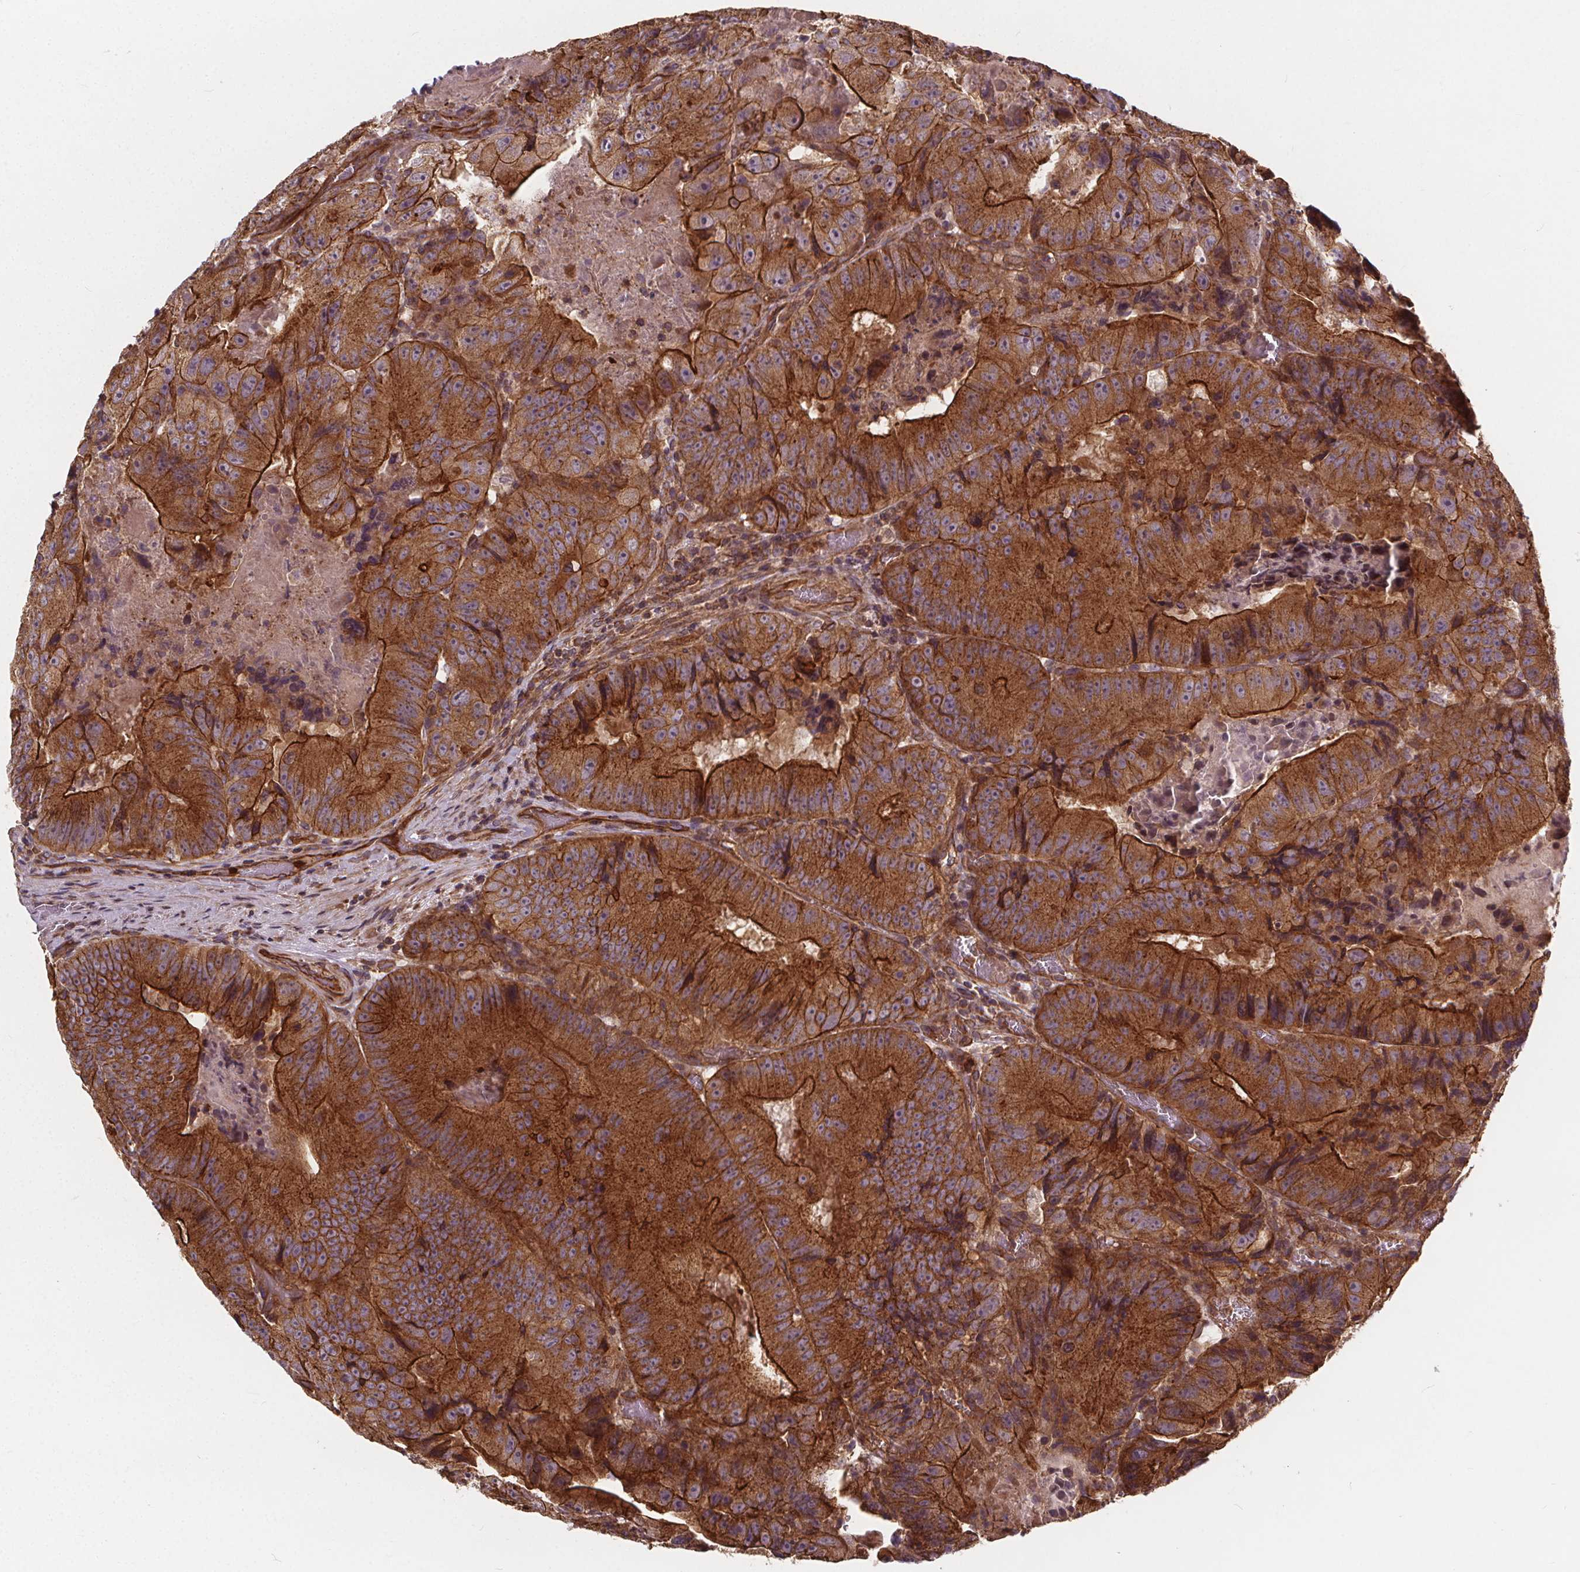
{"staining": {"intensity": "strong", "quantity": ">75%", "location": "cytoplasmic/membranous"}, "tissue": "colorectal cancer", "cell_type": "Tumor cells", "image_type": "cancer", "snomed": [{"axis": "morphology", "description": "Adenocarcinoma, NOS"}, {"axis": "topography", "description": "Colon"}], "caption": "Tumor cells demonstrate high levels of strong cytoplasmic/membranous positivity in about >75% of cells in adenocarcinoma (colorectal).", "gene": "CLINT1", "patient": {"sex": "female", "age": 86}}